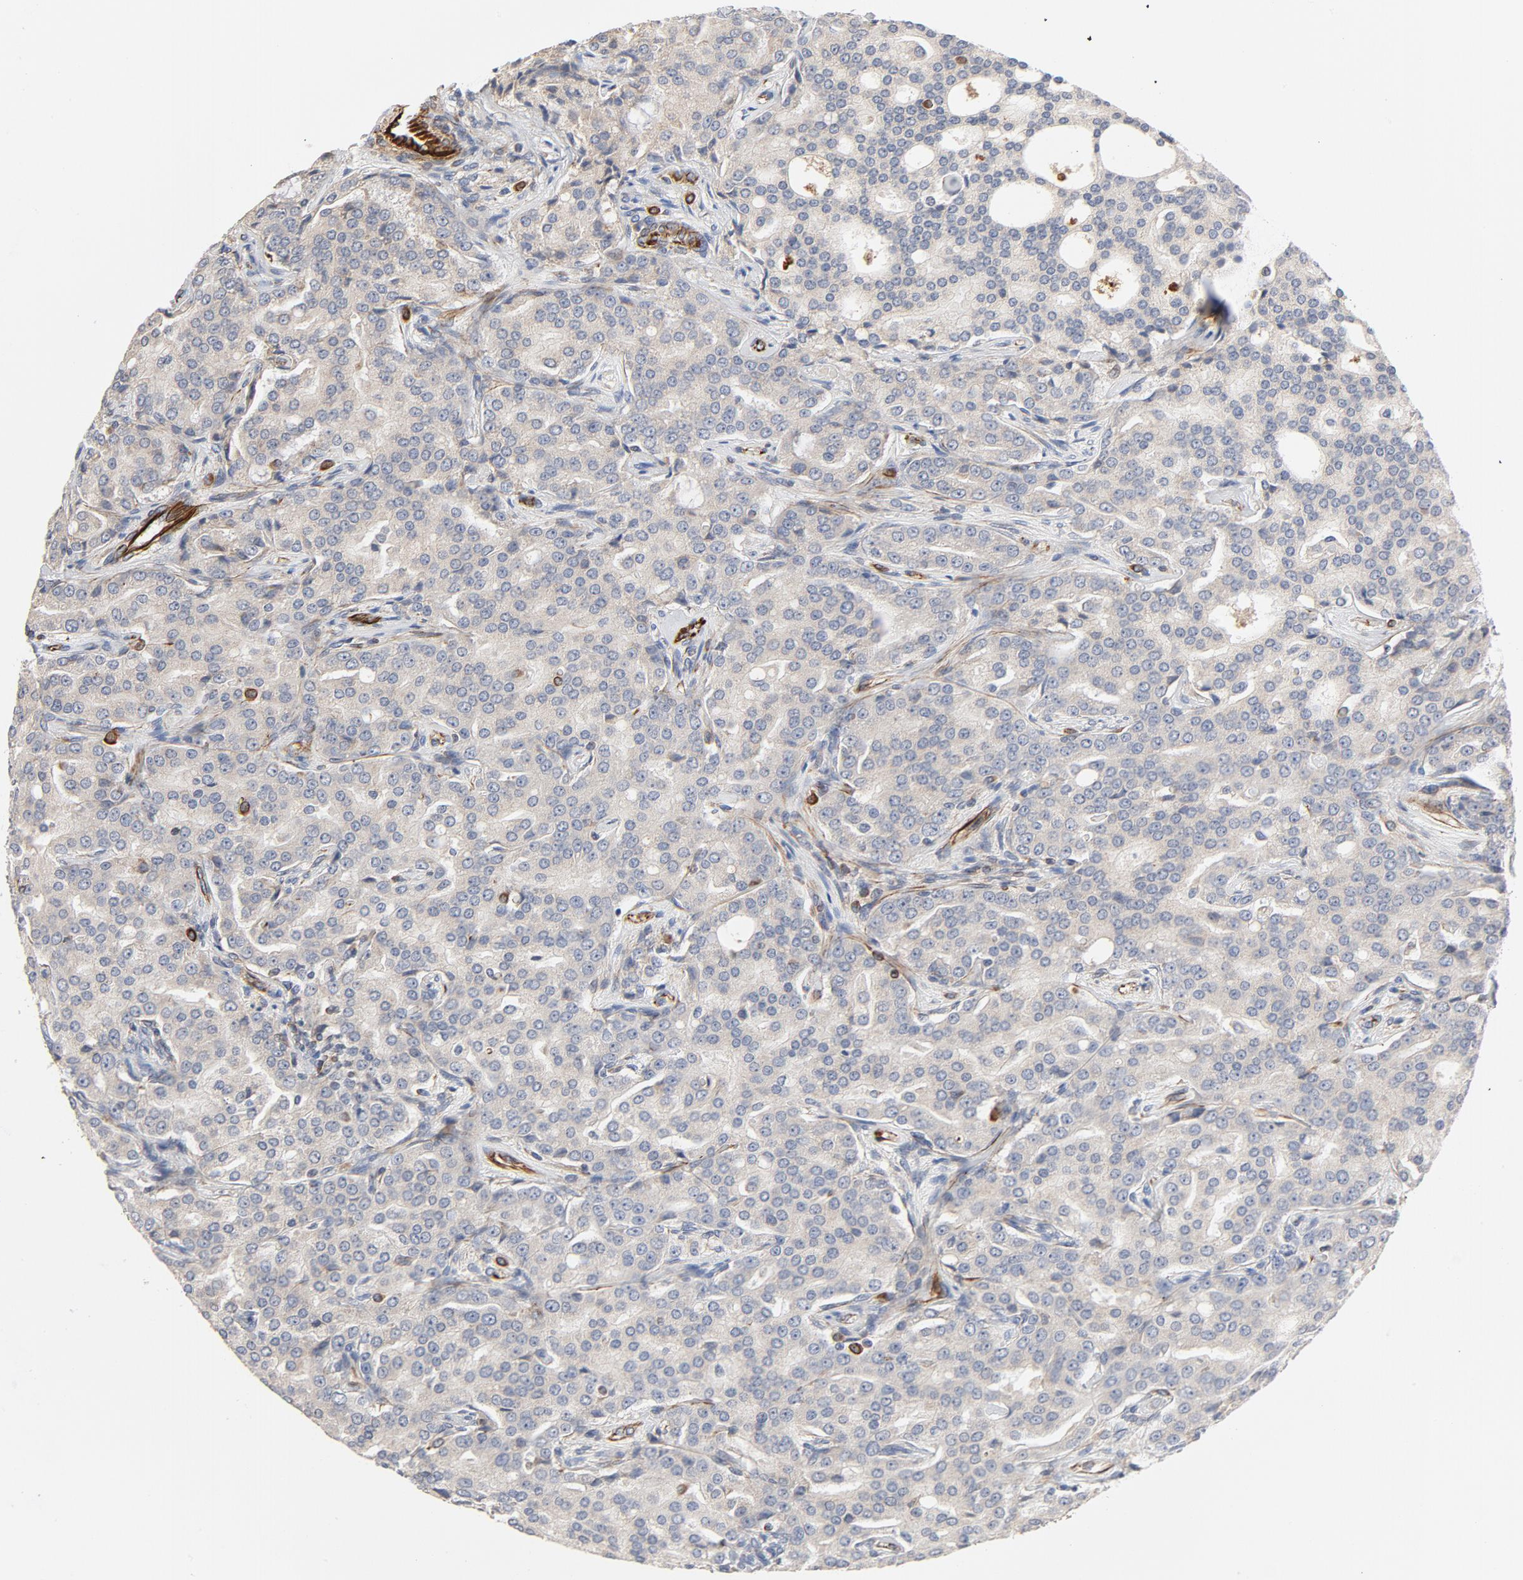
{"staining": {"intensity": "weak", "quantity": ">75%", "location": "cytoplasmic/membranous"}, "tissue": "prostate cancer", "cell_type": "Tumor cells", "image_type": "cancer", "snomed": [{"axis": "morphology", "description": "Adenocarcinoma, High grade"}, {"axis": "topography", "description": "Prostate"}], "caption": "IHC staining of prostate cancer, which shows low levels of weak cytoplasmic/membranous staining in about >75% of tumor cells indicating weak cytoplasmic/membranous protein expression. The staining was performed using DAB (brown) for protein detection and nuclei were counterstained in hematoxylin (blue).", "gene": "FAM118A", "patient": {"sex": "male", "age": 72}}